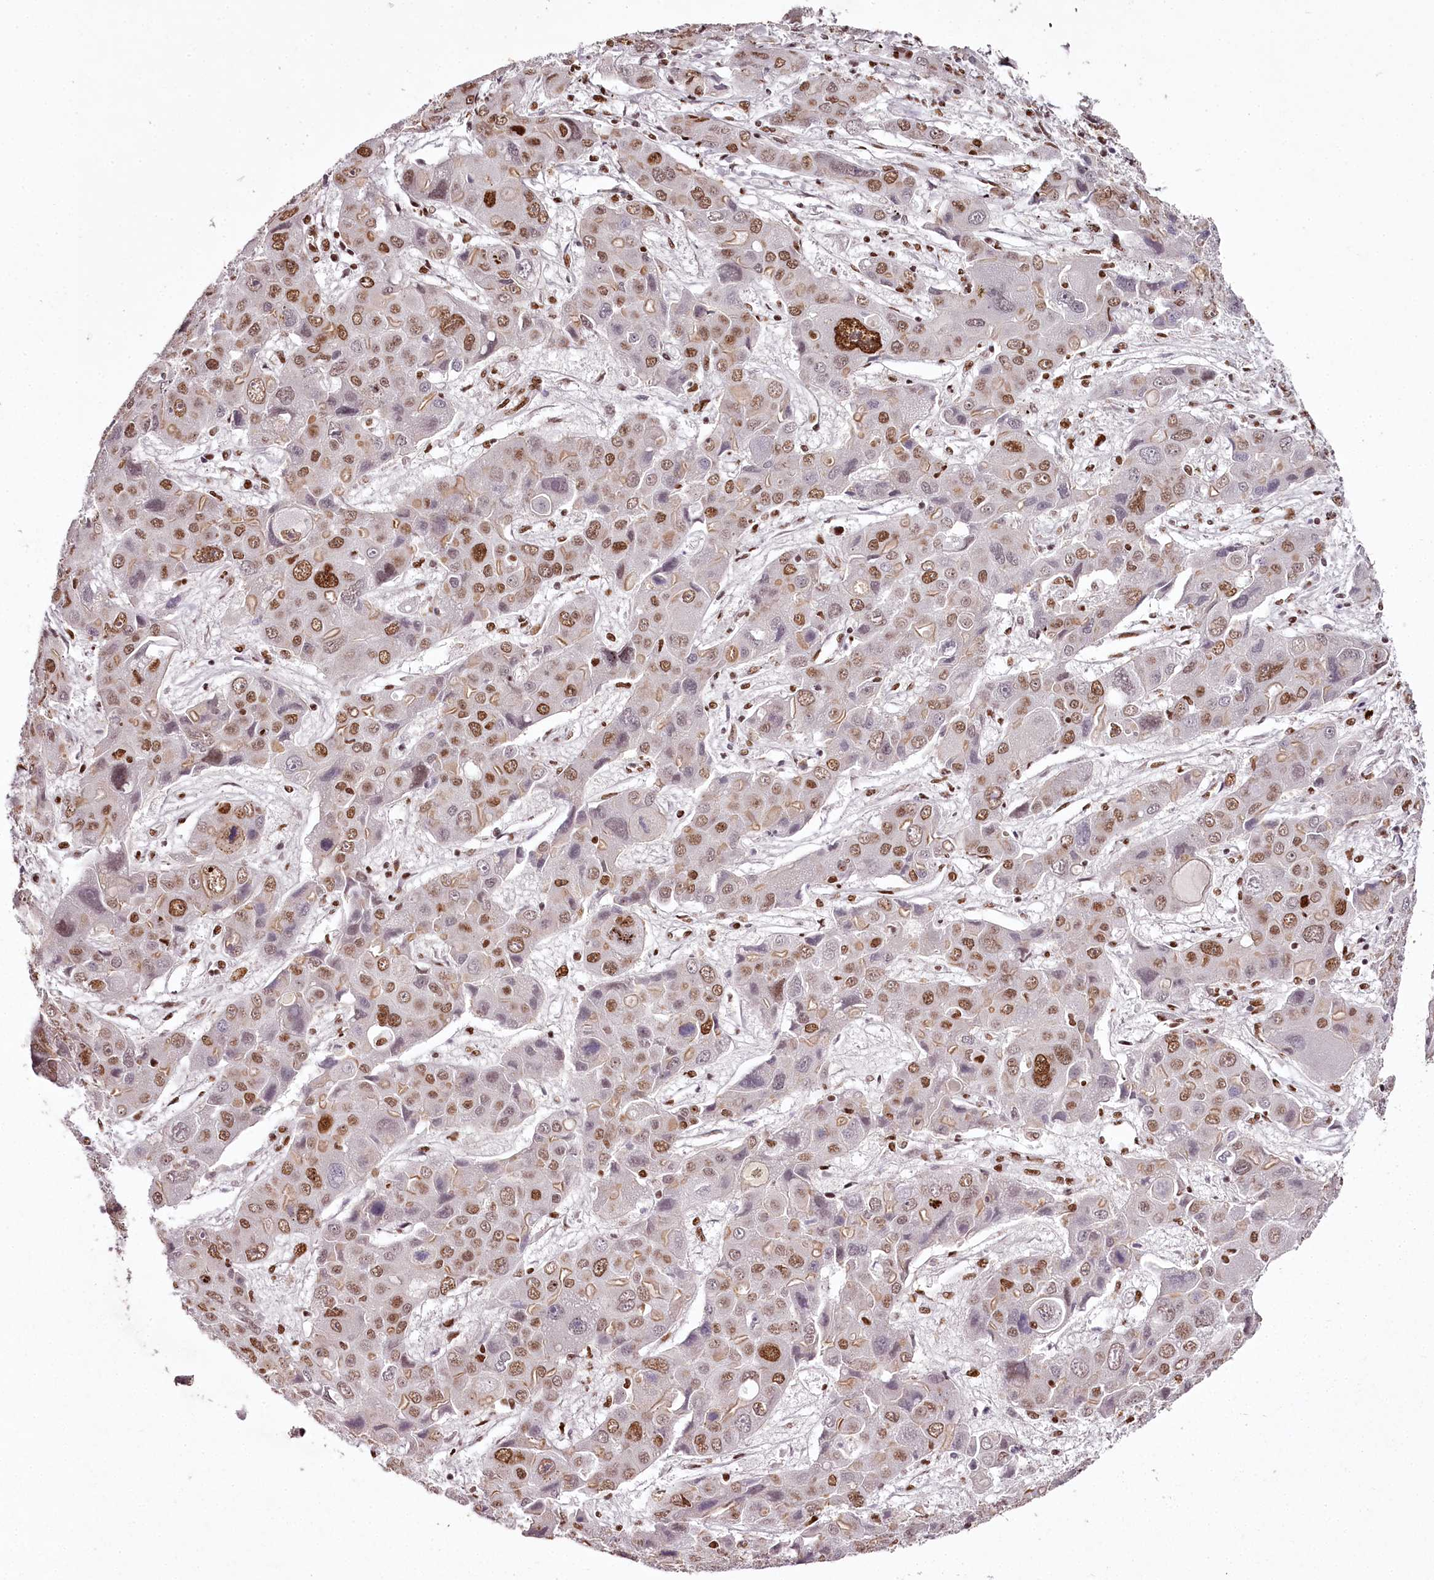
{"staining": {"intensity": "moderate", "quantity": "25%-75%", "location": "nuclear"}, "tissue": "liver cancer", "cell_type": "Tumor cells", "image_type": "cancer", "snomed": [{"axis": "morphology", "description": "Cholangiocarcinoma"}, {"axis": "topography", "description": "Liver"}], "caption": "Liver cancer (cholangiocarcinoma) was stained to show a protein in brown. There is medium levels of moderate nuclear positivity in about 25%-75% of tumor cells.", "gene": "PSPC1", "patient": {"sex": "male", "age": 67}}